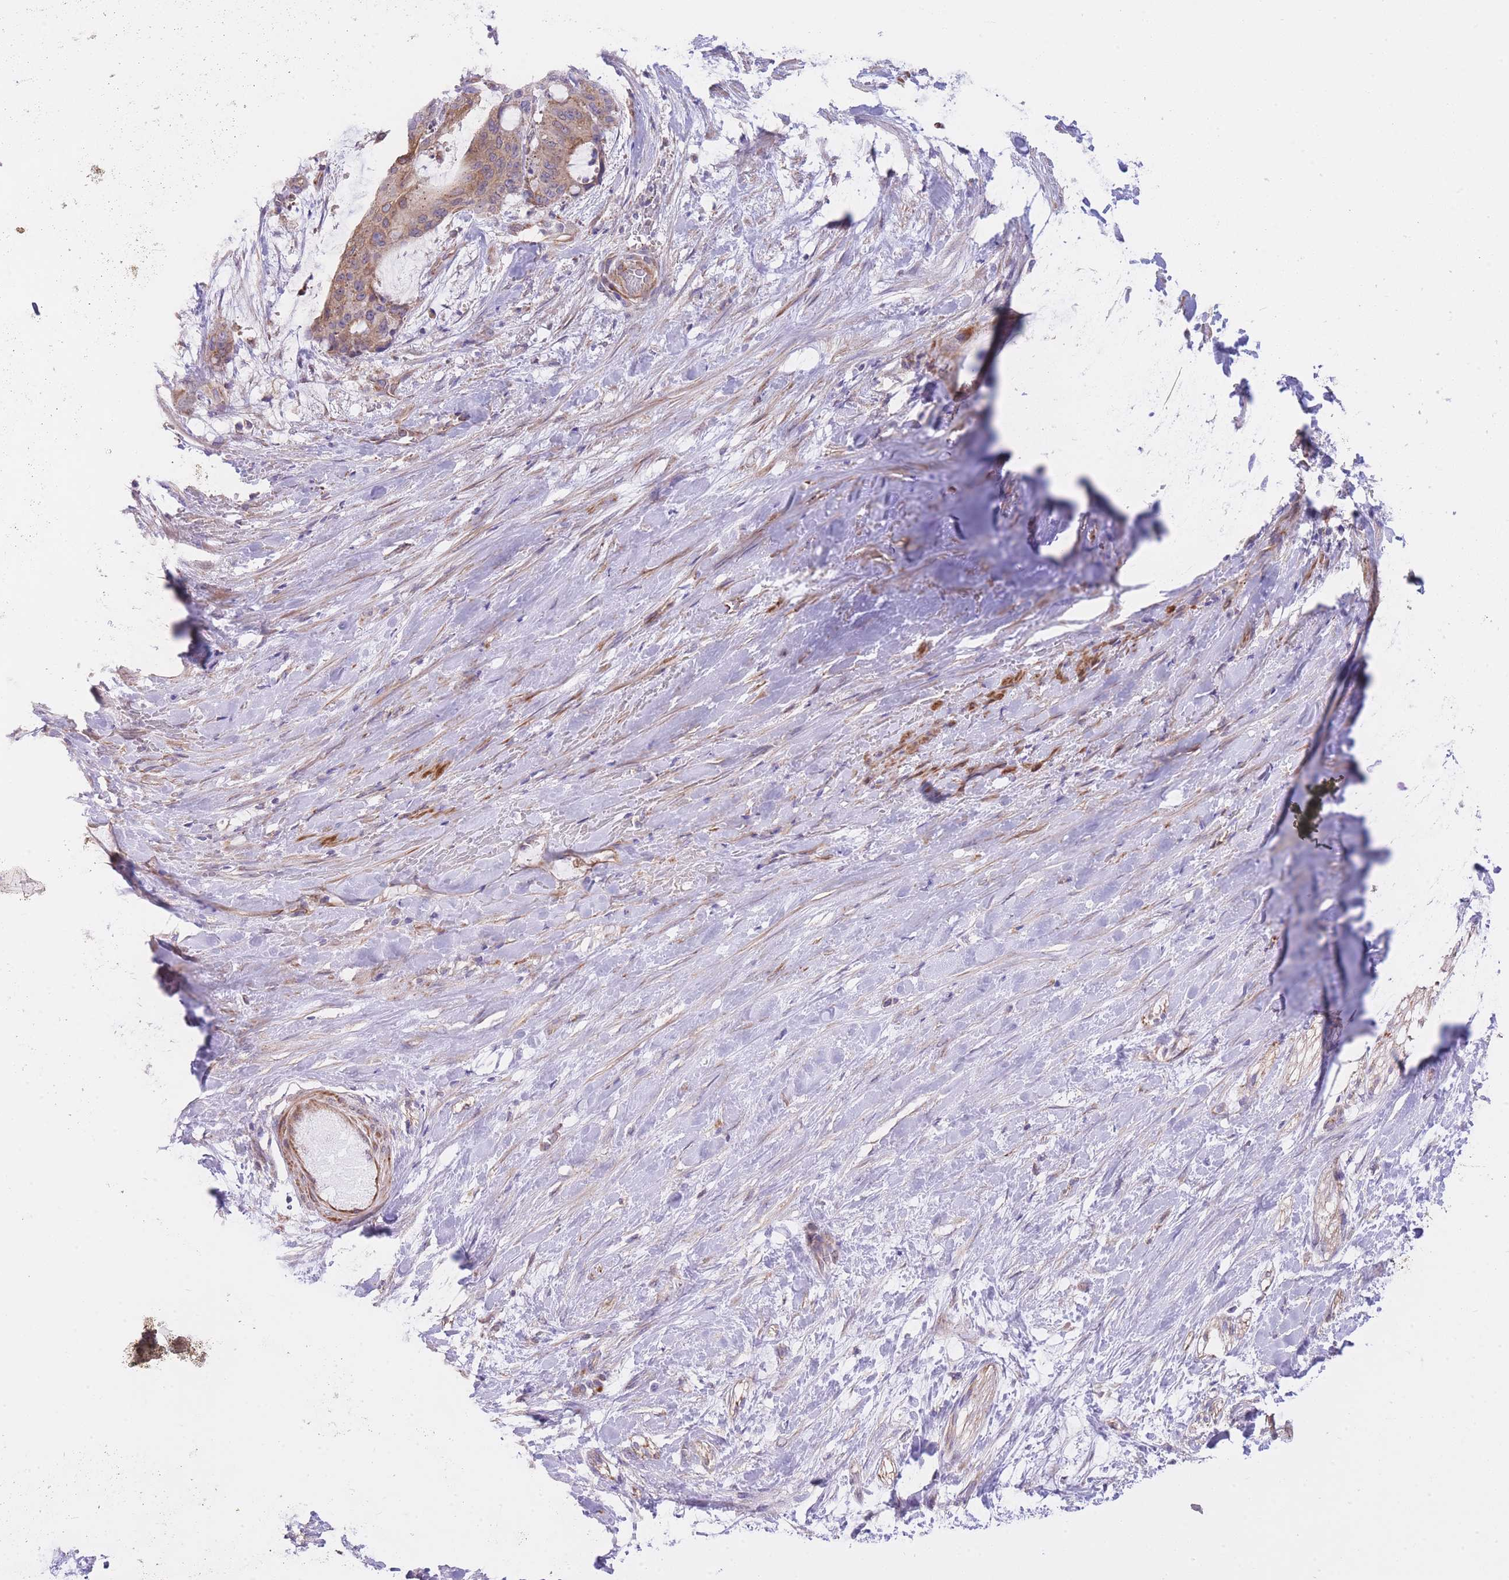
{"staining": {"intensity": "moderate", "quantity": ">75%", "location": "cytoplasmic/membranous"}, "tissue": "liver cancer", "cell_type": "Tumor cells", "image_type": "cancer", "snomed": [{"axis": "morphology", "description": "Normal tissue, NOS"}, {"axis": "morphology", "description": "Cholangiocarcinoma"}, {"axis": "topography", "description": "Liver"}, {"axis": "topography", "description": "Peripheral nerve tissue"}], "caption": "This is a histology image of immunohistochemistry (IHC) staining of cholangiocarcinoma (liver), which shows moderate positivity in the cytoplasmic/membranous of tumor cells.", "gene": "CTBP1", "patient": {"sex": "female", "age": 73}}